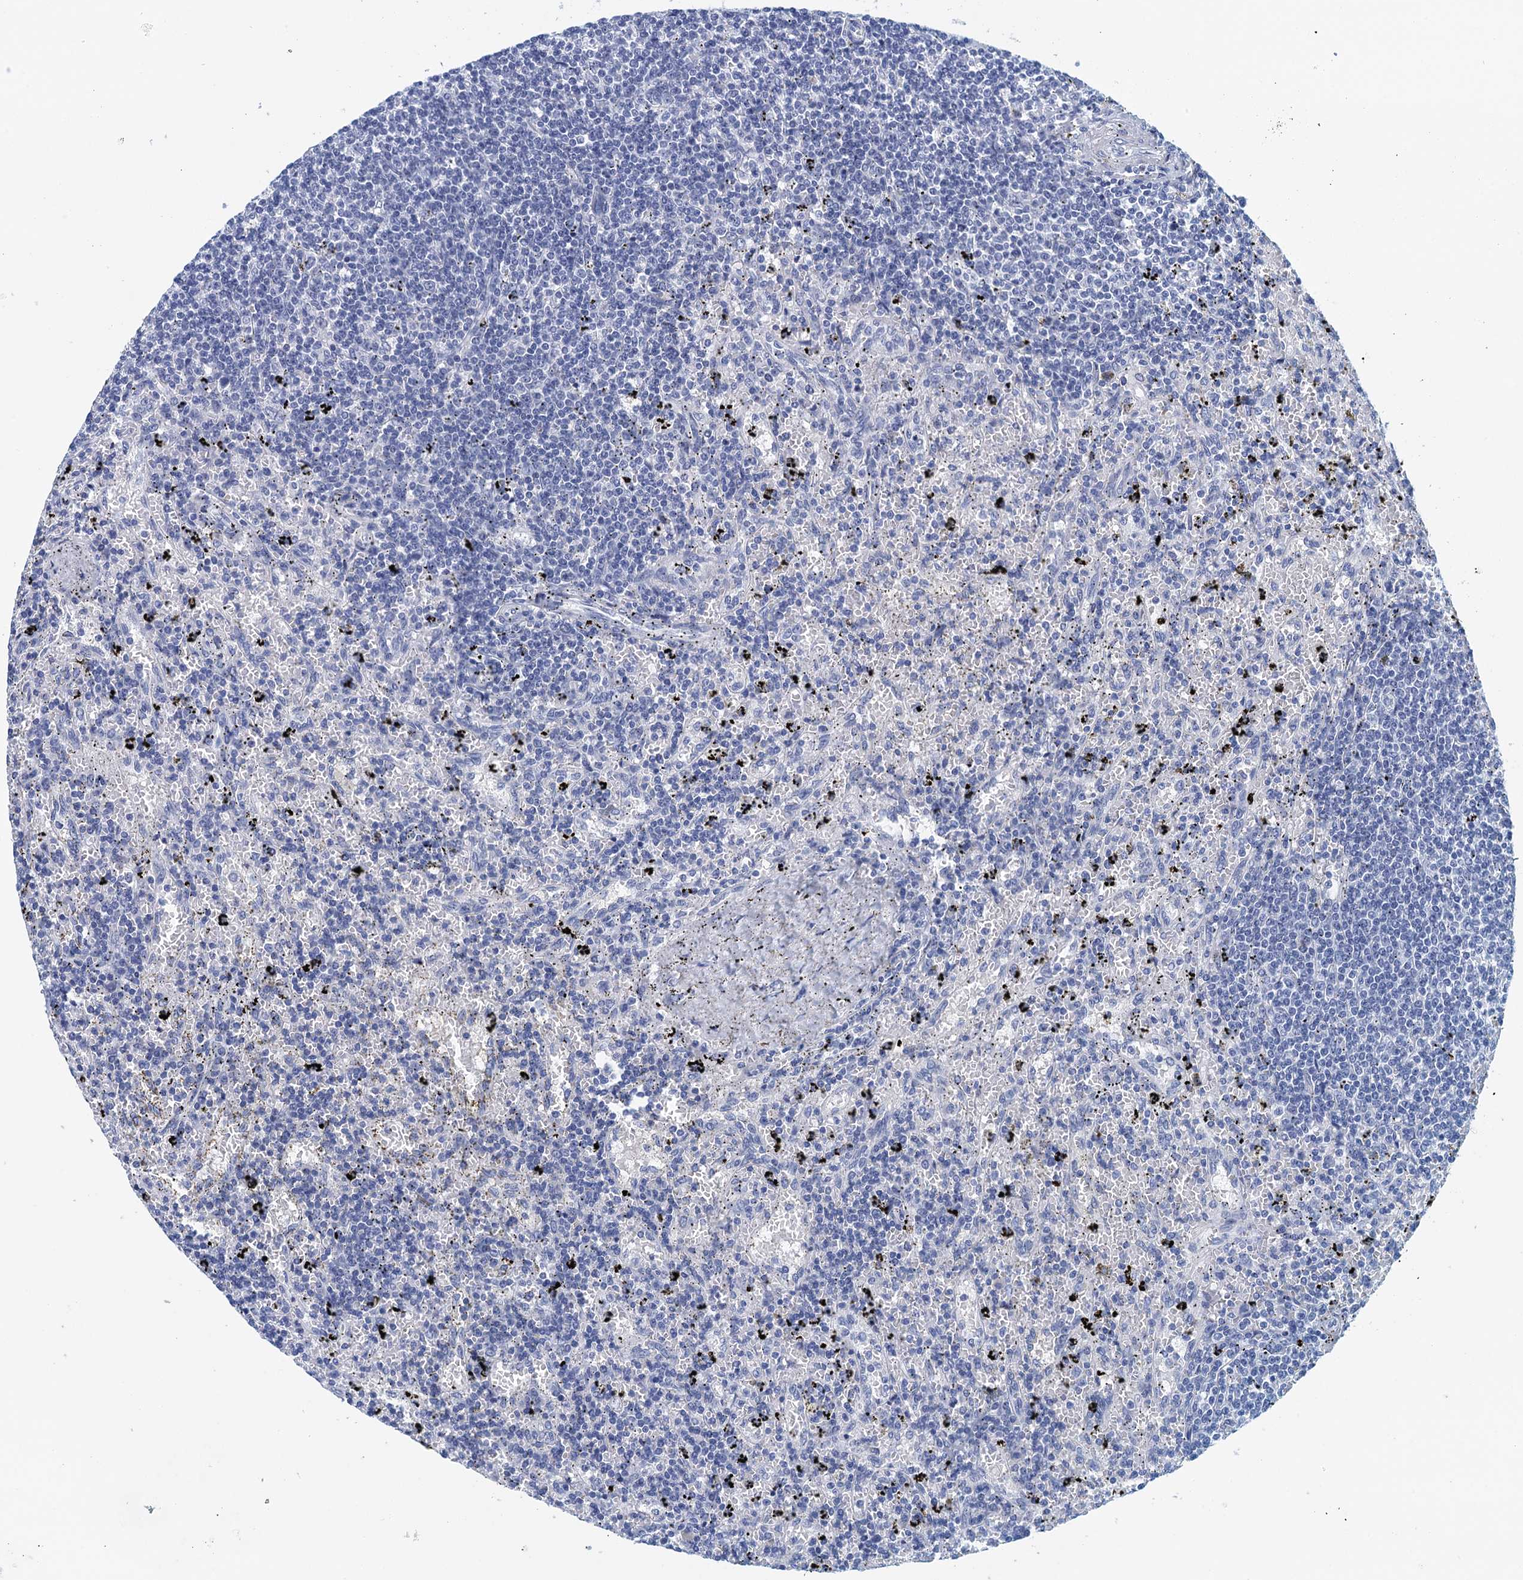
{"staining": {"intensity": "negative", "quantity": "none", "location": "none"}, "tissue": "lymphoma", "cell_type": "Tumor cells", "image_type": "cancer", "snomed": [{"axis": "morphology", "description": "Malignant lymphoma, non-Hodgkin's type, Low grade"}, {"axis": "topography", "description": "Spleen"}], "caption": "Immunohistochemistry micrograph of low-grade malignant lymphoma, non-Hodgkin's type stained for a protein (brown), which displays no expression in tumor cells.", "gene": "CYP51A1", "patient": {"sex": "male", "age": 76}}